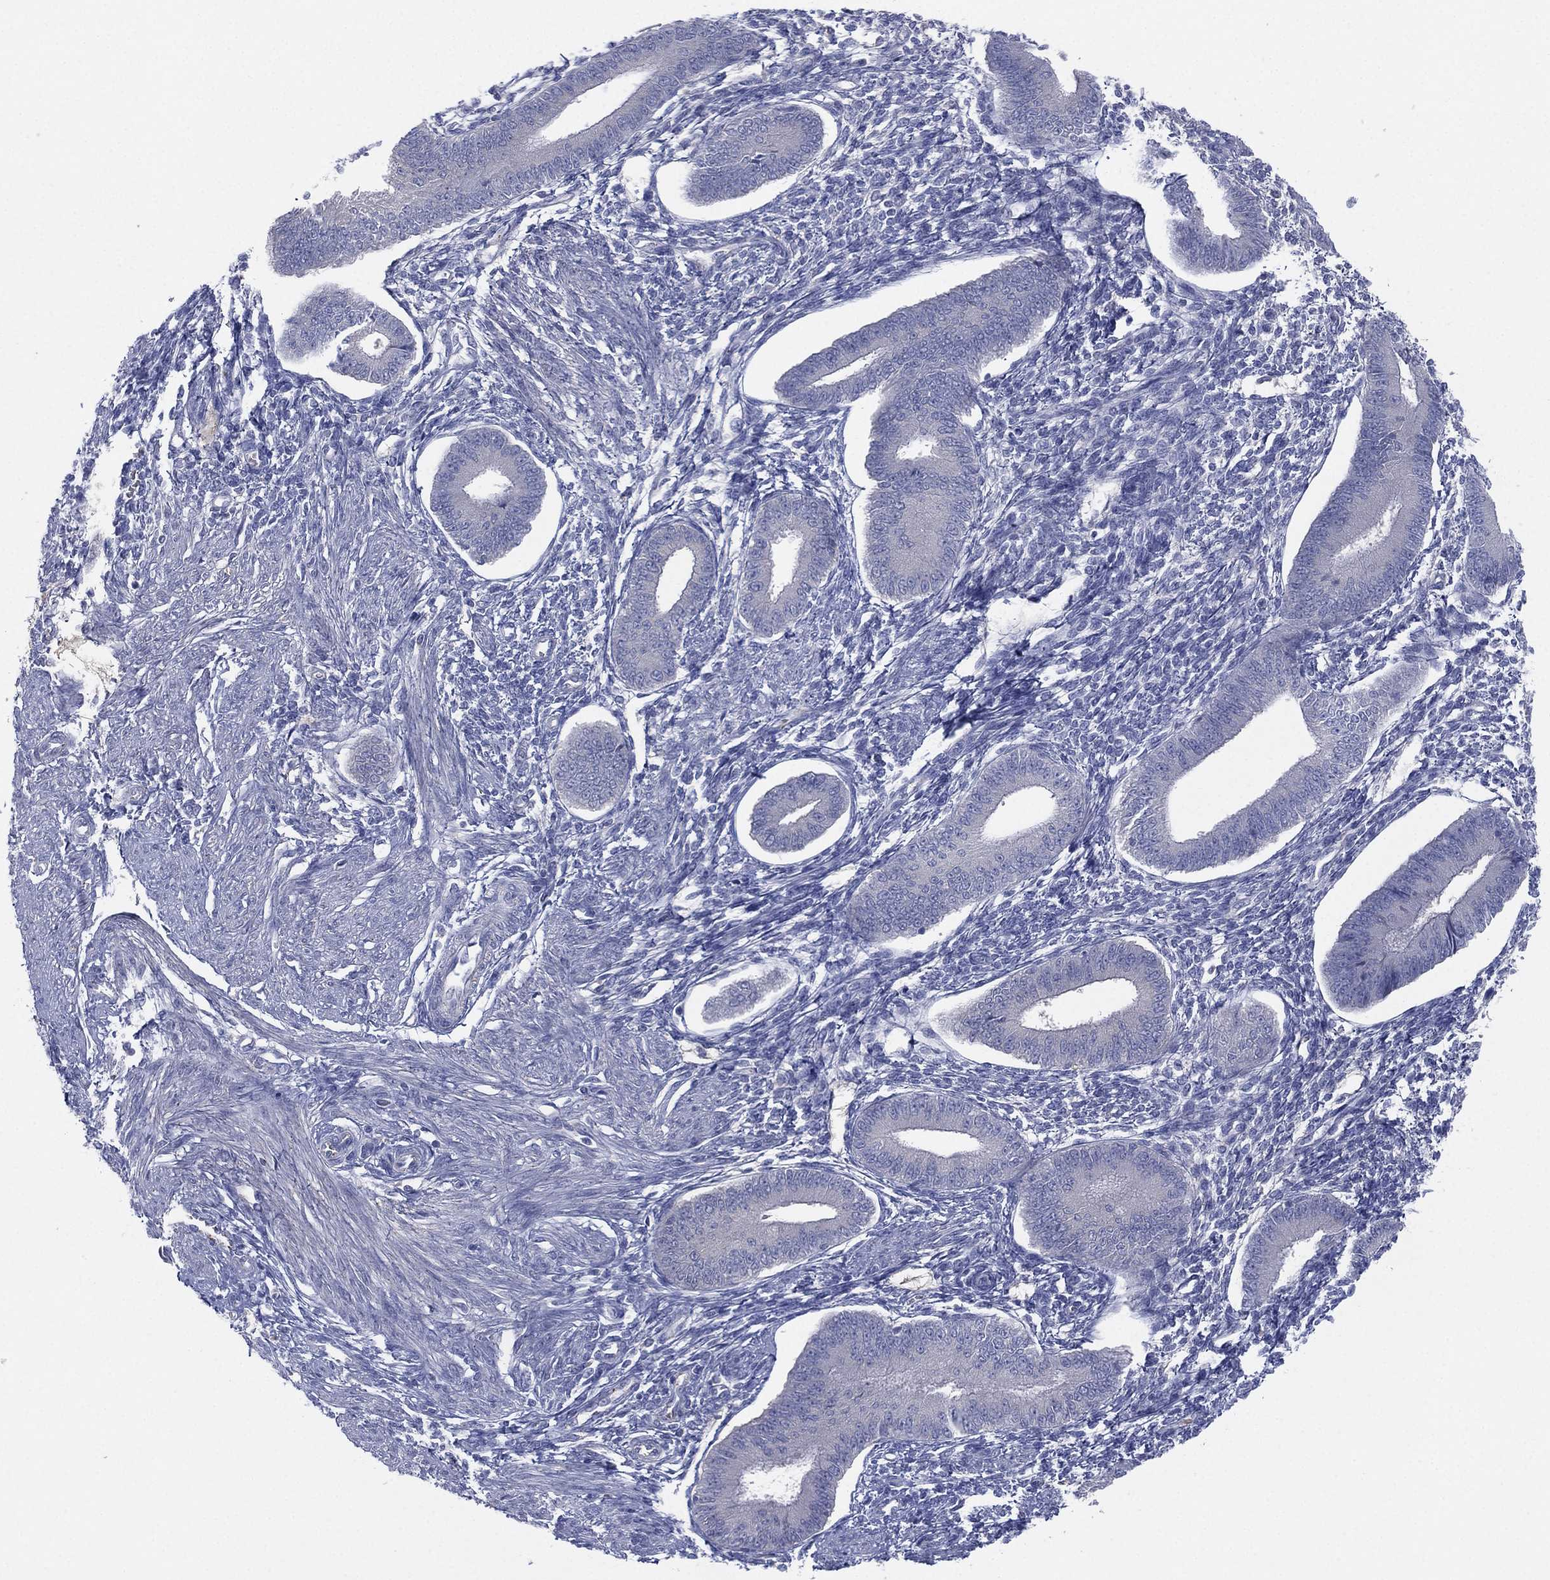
{"staining": {"intensity": "negative", "quantity": "none", "location": "none"}, "tissue": "endometrium", "cell_type": "Cells in endometrial stroma", "image_type": "normal", "snomed": [{"axis": "morphology", "description": "Normal tissue, NOS"}, {"axis": "topography", "description": "Endometrium"}], "caption": "This is an immunohistochemistry (IHC) histopathology image of benign endometrium. There is no positivity in cells in endometrial stroma.", "gene": "CYP2D6", "patient": {"sex": "female", "age": 39}}